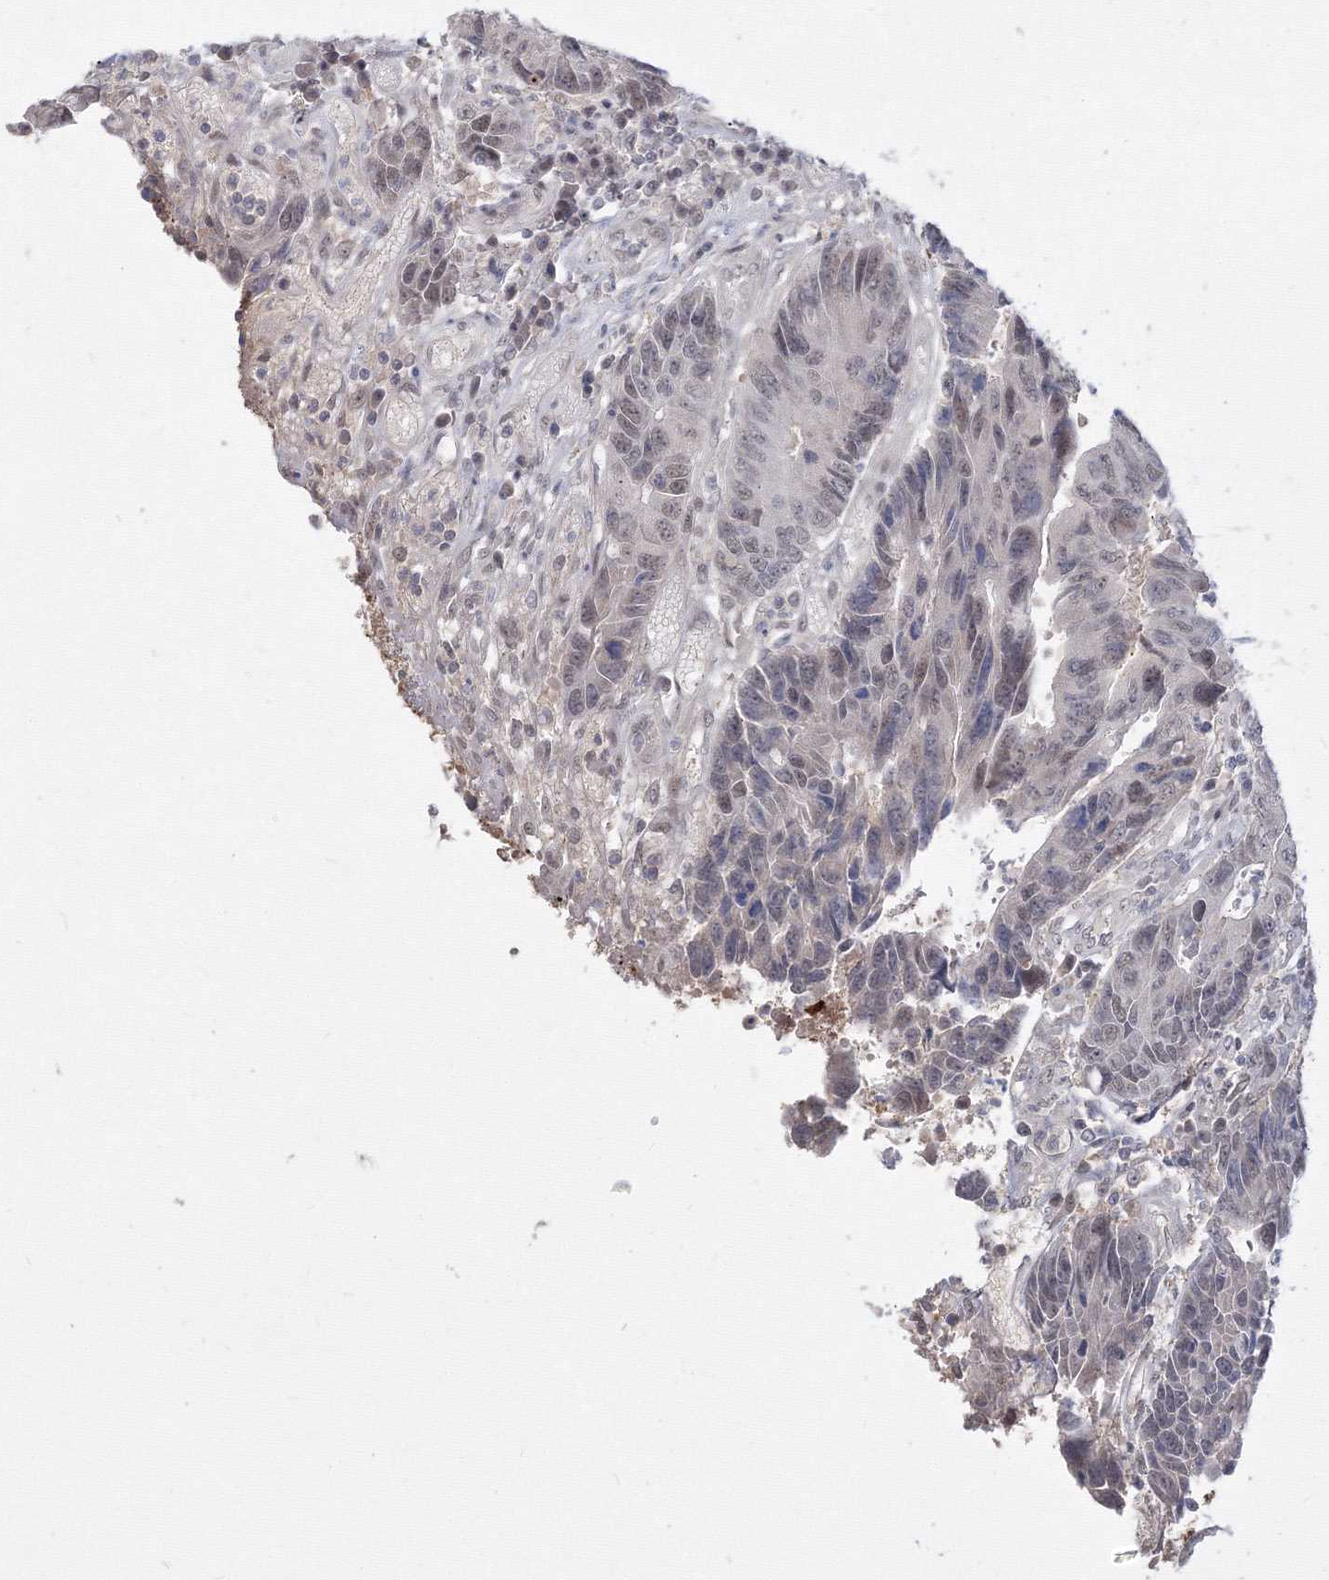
{"staining": {"intensity": "weak", "quantity": "25%-75%", "location": "nuclear"}, "tissue": "colorectal cancer", "cell_type": "Tumor cells", "image_type": "cancer", "snomed": [{"axis": "morphology", "description": "Adenocarcinoma, NOS"}, {"axis": "topography", "description": "Rectum"}], "caption": "Immunohistochemical staining of colorectal cancer exhibits low levels of weak nuclear positivity in about 25%-75% of tumor cells.", "gene": "COPS4", "patient": {"sex": "male", "age": 84}}